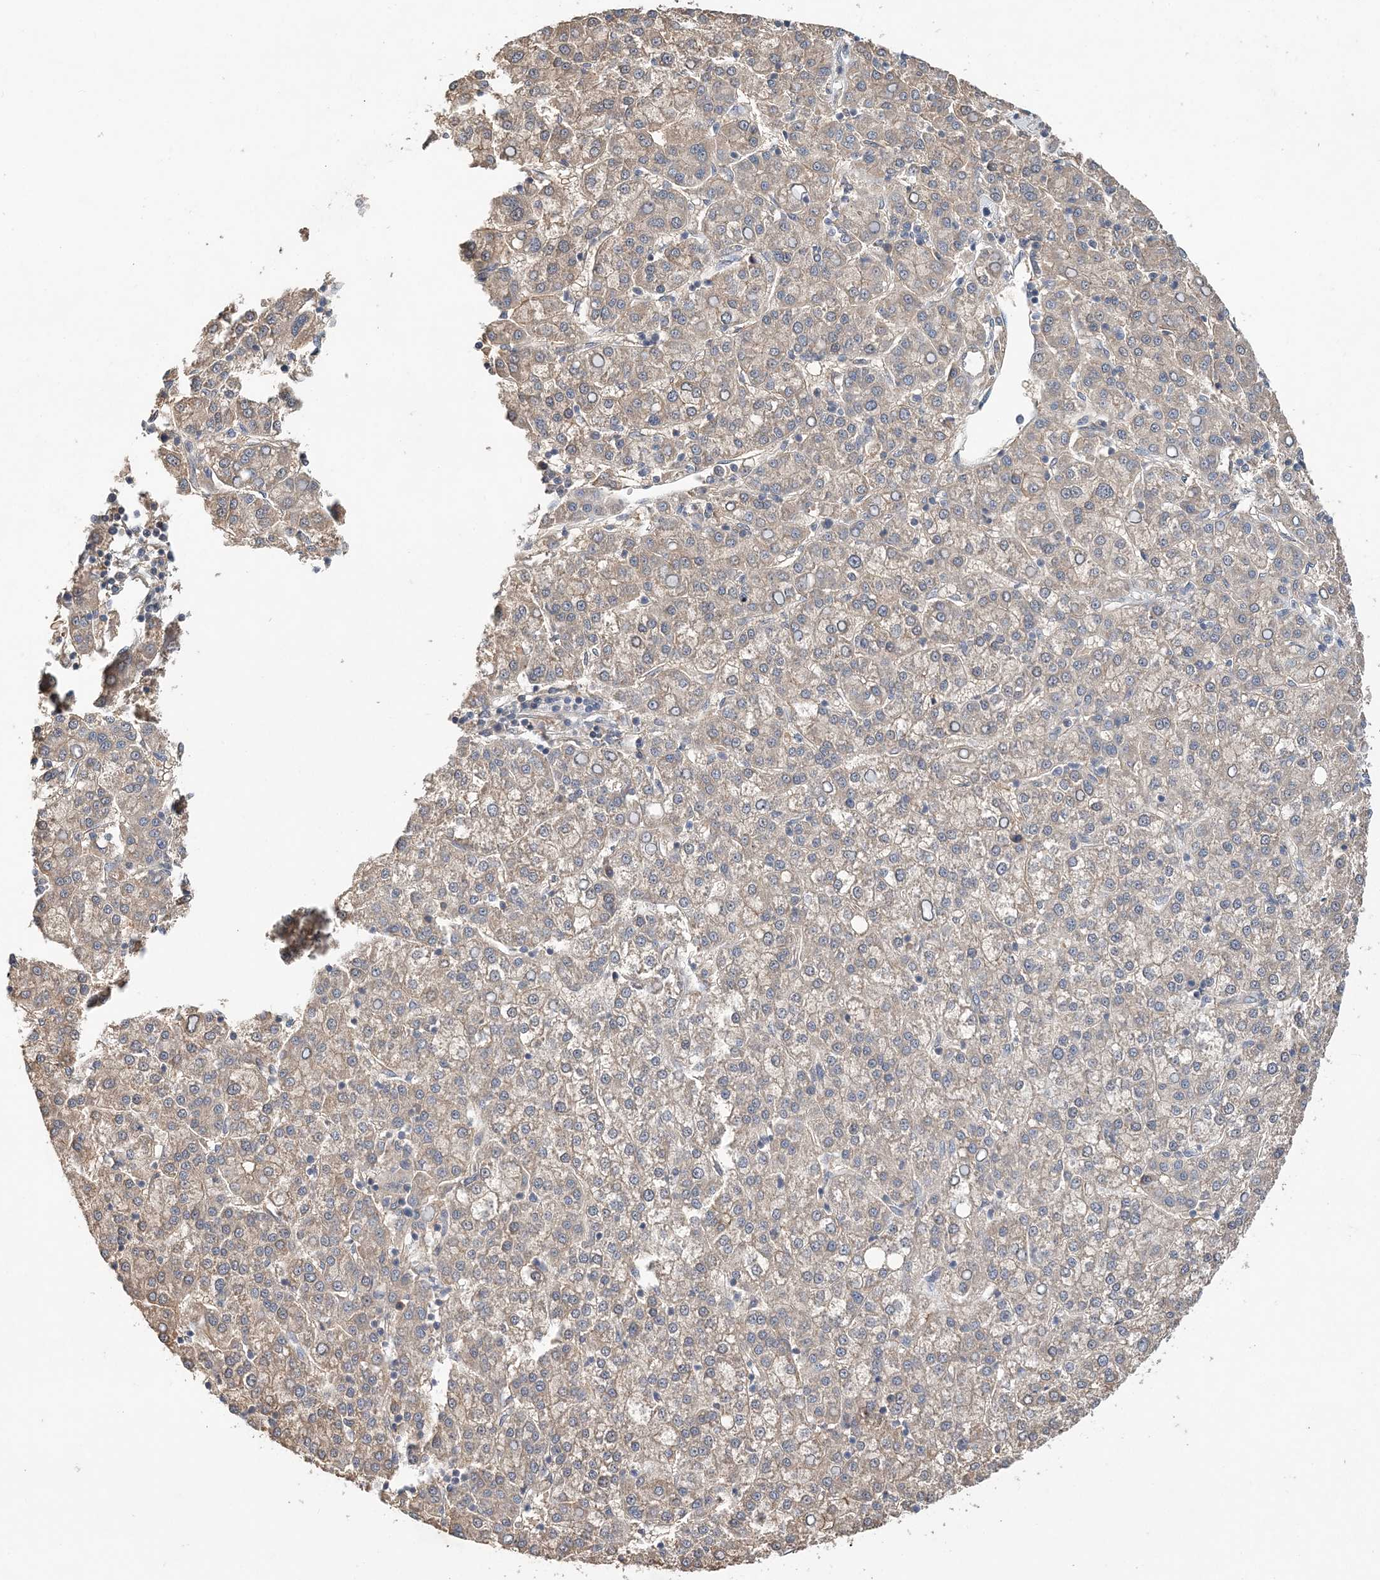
{"staining": {"intensity": "weak", "quantity": "<25%", "location": "cytoplasmic/membranous"}, "tissue": "liver cancer", "cell_type": "Tumor cells", "image_type": "cancer", "snomed": [{"axis": "morphology", "description": "Carcinoma, Hepatocellular, NOS"}, {"axis": "topography", "description": "Liver"}], "caption": "Immunohistochemistry (IHC) photomicrograph of human liver cancer stained for a protein (brown), which exhibits no positivity in tumor cells.", "gene": "SYCP3", "patient": {"sex": "female", "age": 58}}